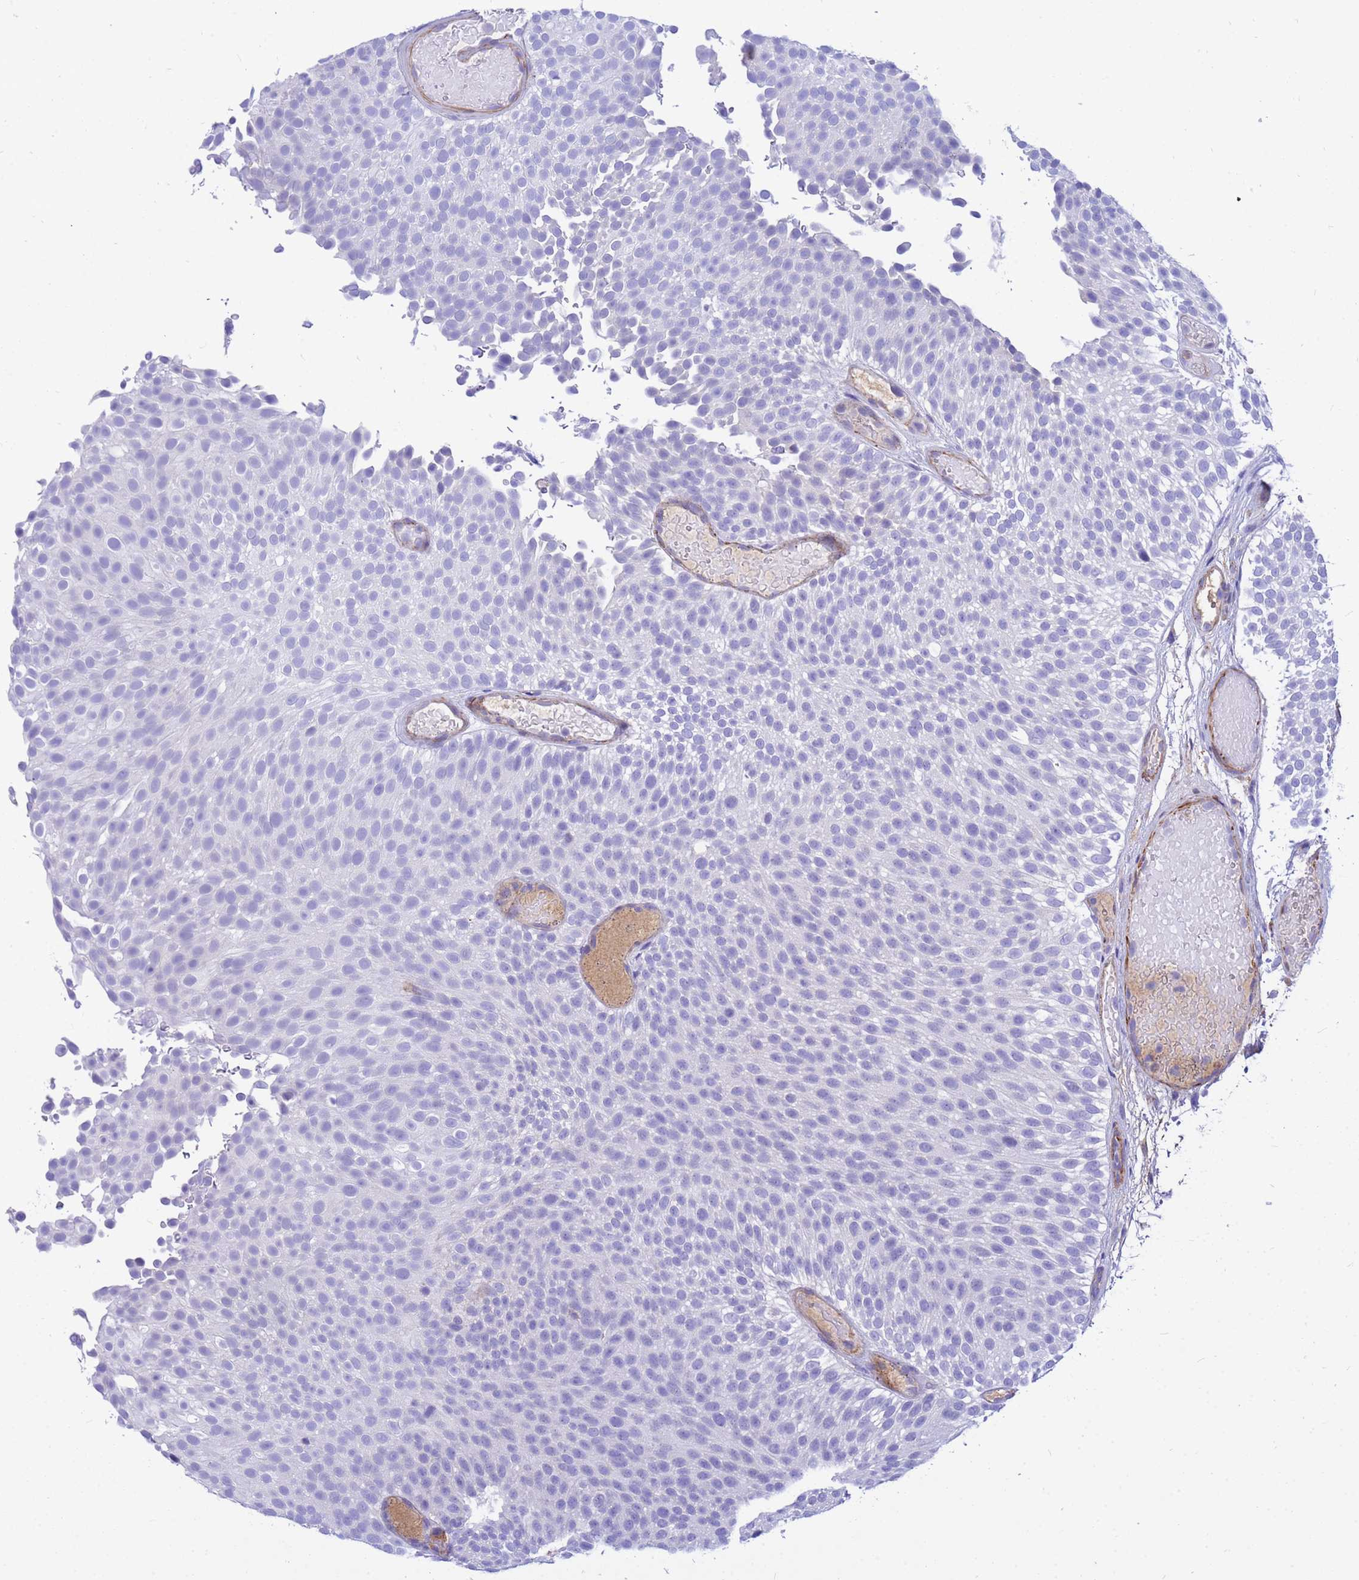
{"staining": {"intensity": "negative", "quantity": "none", "location": "none"}, "tissue": "urothelial cancer", "cell_type": "Tumor cells", "image_type": "cancer", "snomed": [{"axis": "morphology", "description": "Urothelial carcinoma, Low grade"}, {"axis": "topography", "description": "Urinary bladder"}], "caption": "IHC of urothelial cancer exhibits no positivity in tumor cells.", "gene": "ORM1", "patient": {"sex": "male", "age": 78}}